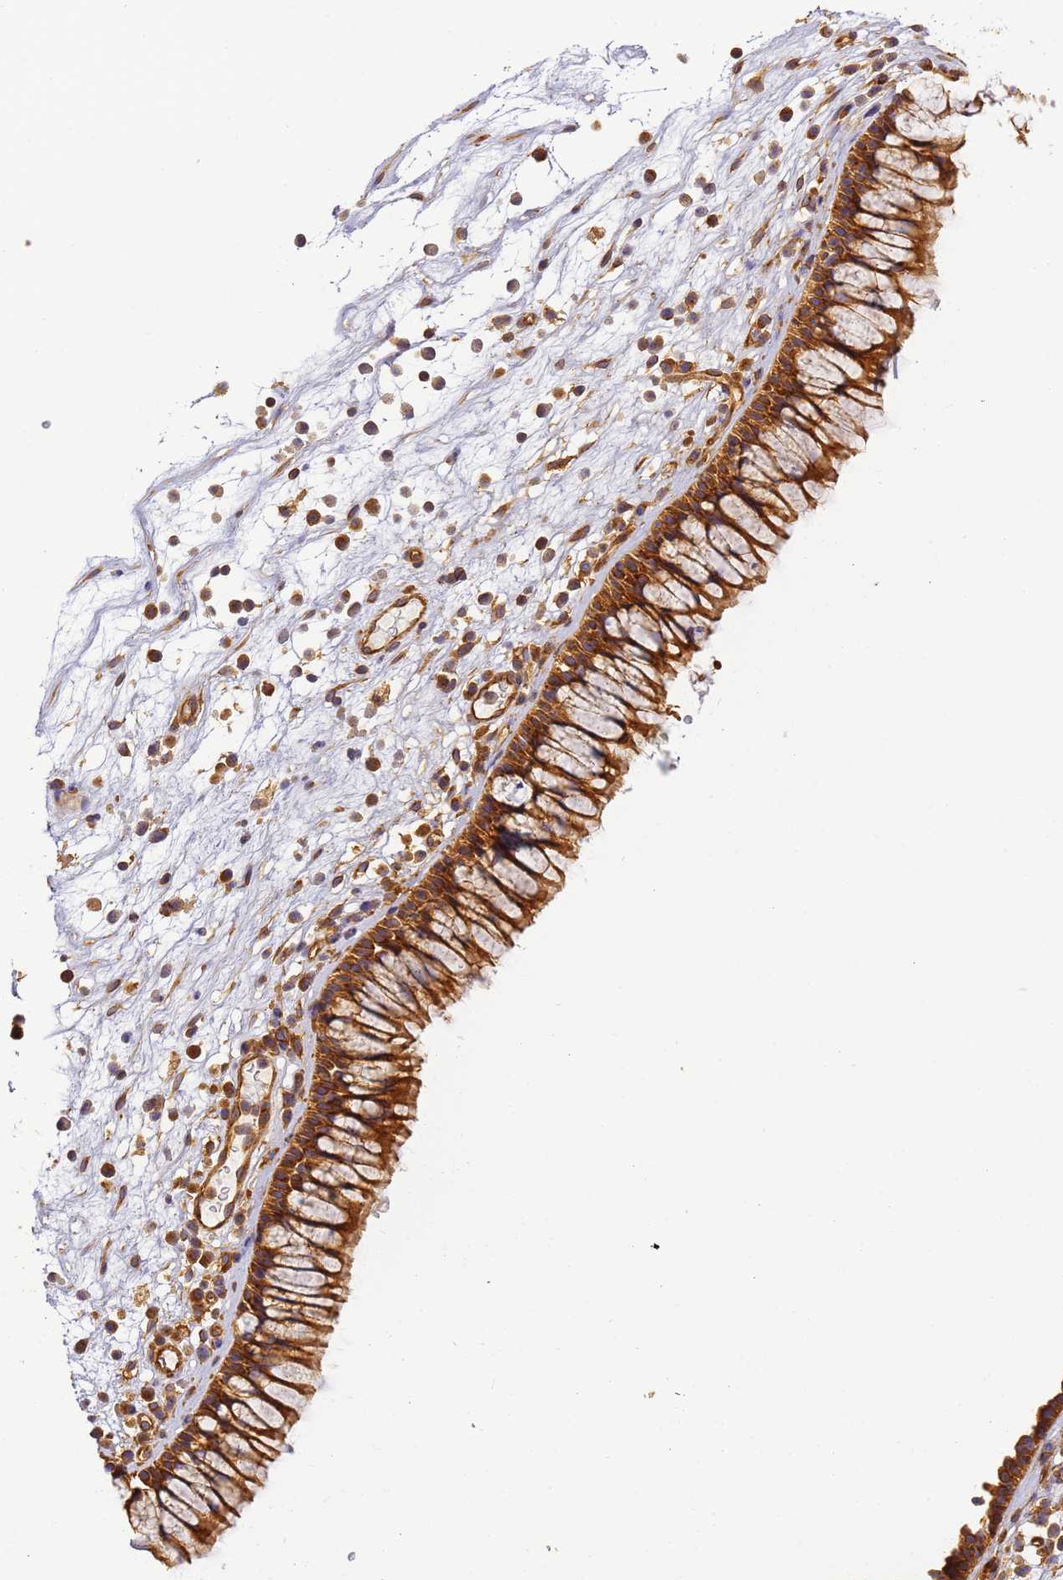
{"staining": {"intensity": "strong", "quantity": ">75%", "location": "cytoplasmic/membranous"}, "tissue": "nasopharynx", "cell_type": "Respiratory epithelial cells", "image_type": "normal", "snomed": [{"axis": "morphology", "description": "Normal tissue, NOS"}, {"axis": "morphology", "description": "Inflammation, NOS"}, {"axis": "morphology", "description": "Malignant melanoma, Metastatic site"}, {"axis": "topography", "description": "Nasopharynx"}], "caption": "Approximately >75% of respiratory epithelial cells in unremarkable human nasopharynx demonstrate strong cytoplasmic/membranous protein positivity as visualized by brown immunohistochemical staining.", "gene": "DYNC1I2", "patient": {"sex": "male", "age": 70}}